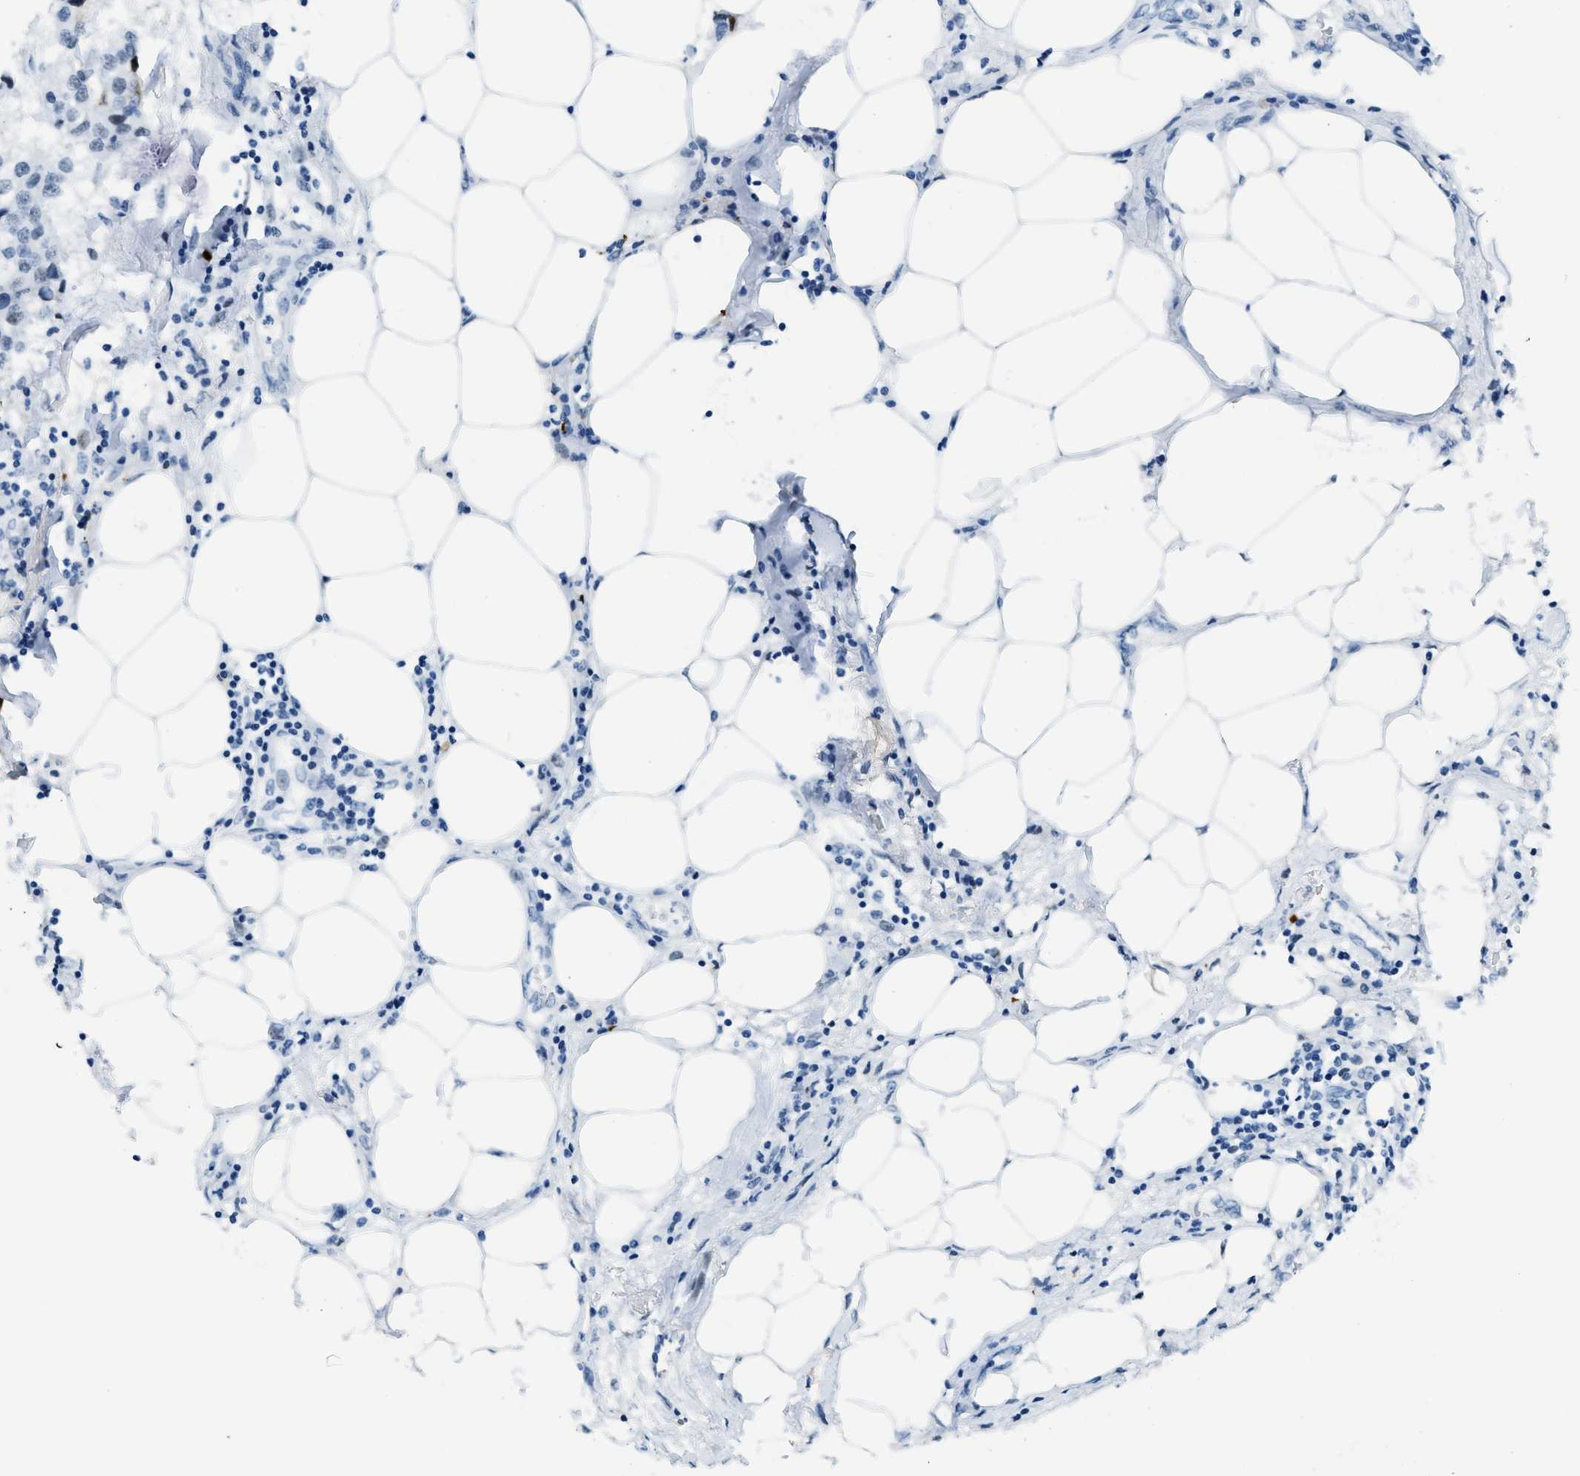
{"staining": {"intensity": "negative", "quantity": "none", "location": "none"}, "tissue": "breast cancer", "cell_type": "Tumor cells", "image_type": "cancer", "snomed": [{"axis": "morphology", "description": "Duct carcinoma"}, {"axis": "topography", "description": "Breast"}], "caption": "Protein analysis of breast cancer (infiltrating ductal carcinoma) exhibits no significant expression in tumor cells.", "gene": "PLA2G2A", "patient": {"sex": "female", "age": 80}}